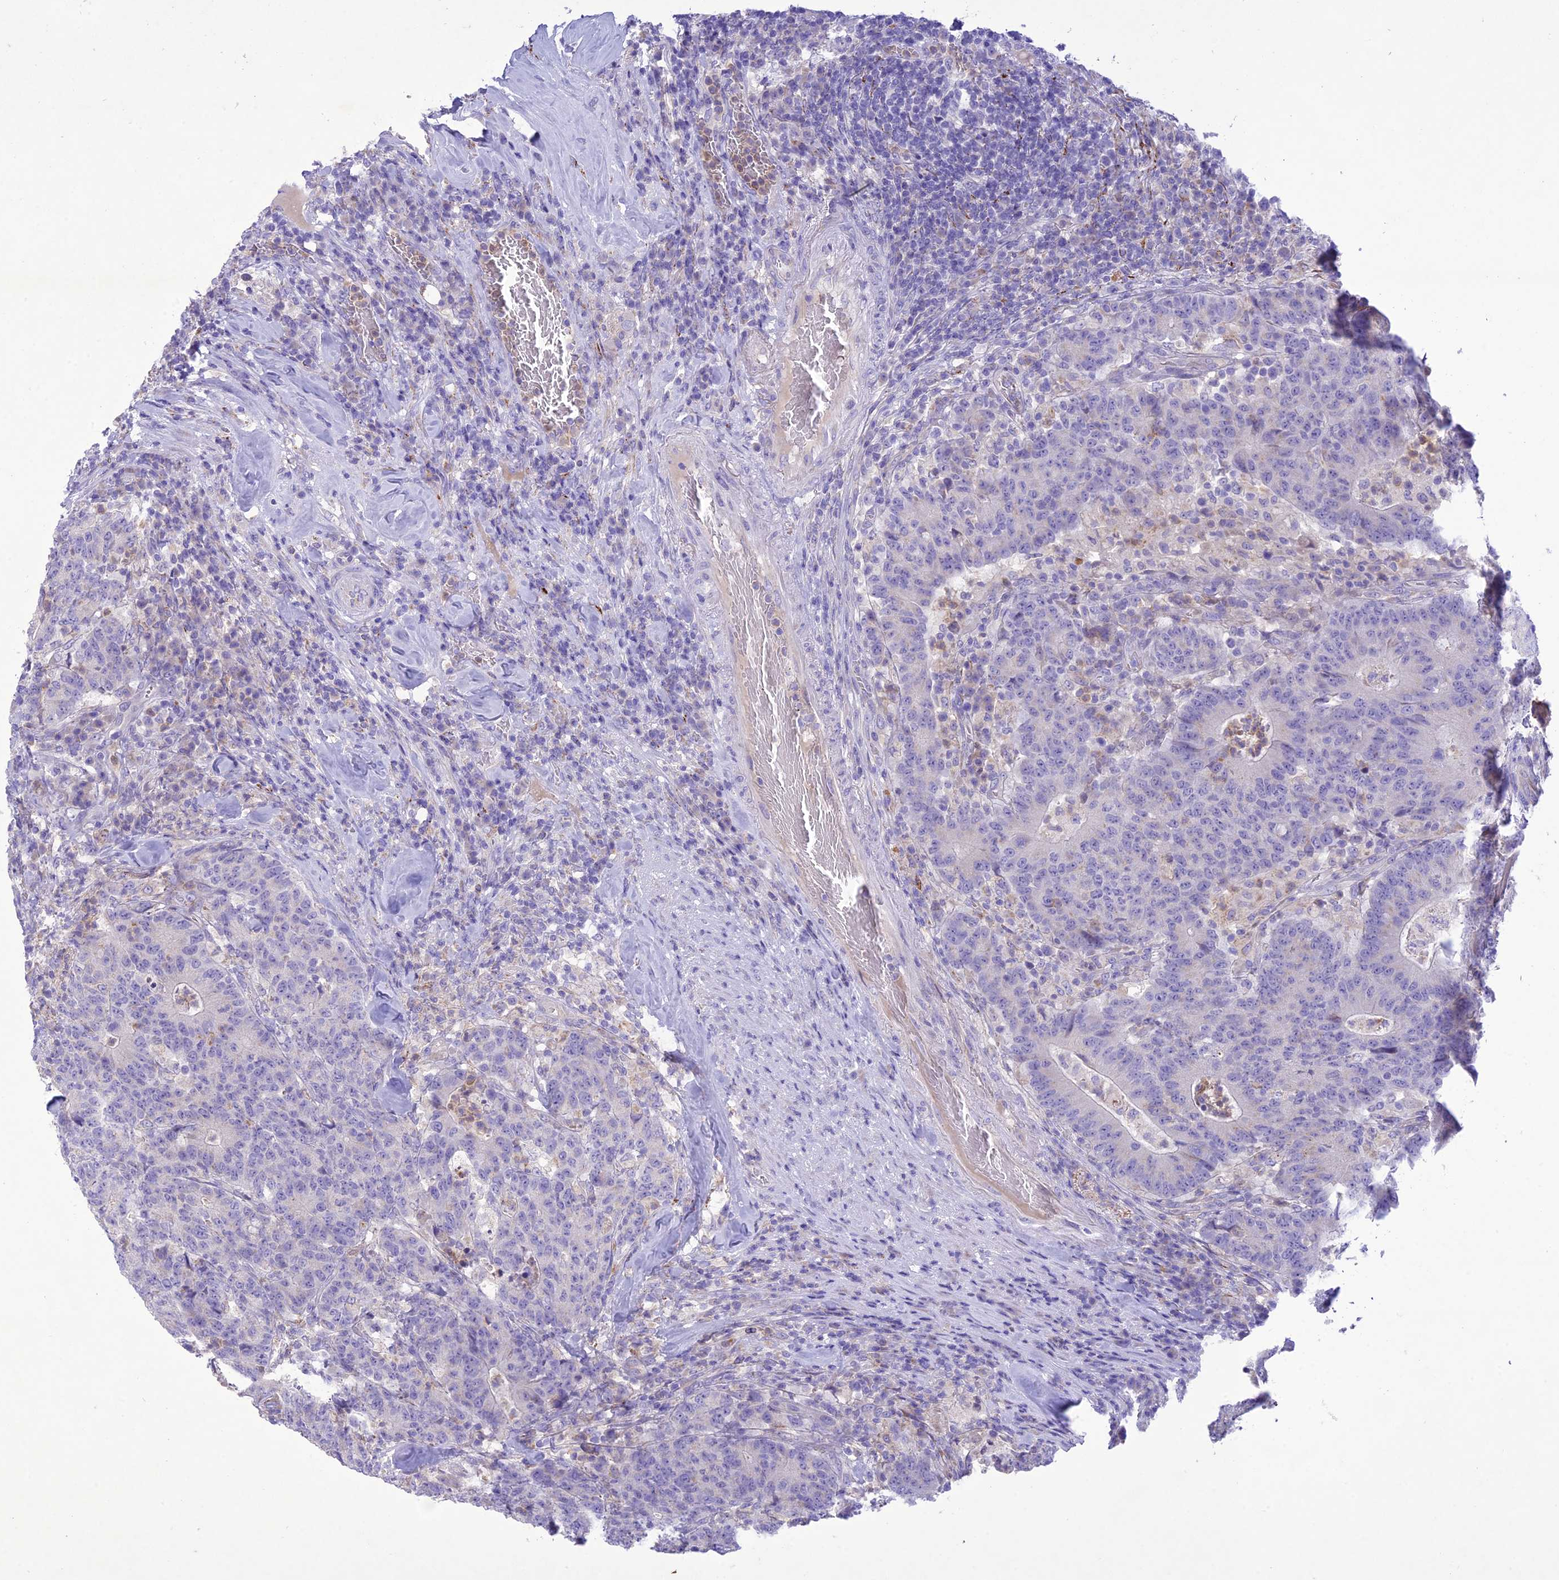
{"staining": {"intensity": "negative", "quantity": "none", "location": "none"}, "tissue": "colorectal cancer", "cell_type": "Tumor cells", "image_type": "cancer", "snomed": [{"axis": "morphology", "description": "Normal tissue, NOS"}, {"axis": "morphology", "description": "Adenocarcinoma, NOS"}, {"axis": "topography", "description": "Colon"}], "caption": "Tumor cells show no significant protein expression in colorectal adenocarcinoma. Brightfield microscopy of IHC stained with DAB (3,3'-diaminobenzidine) (brown) and hematoxylin (blue), captured at high magnification.", "gene": "SLC13A5", "patient": {"sex": "female", "age": 75}}